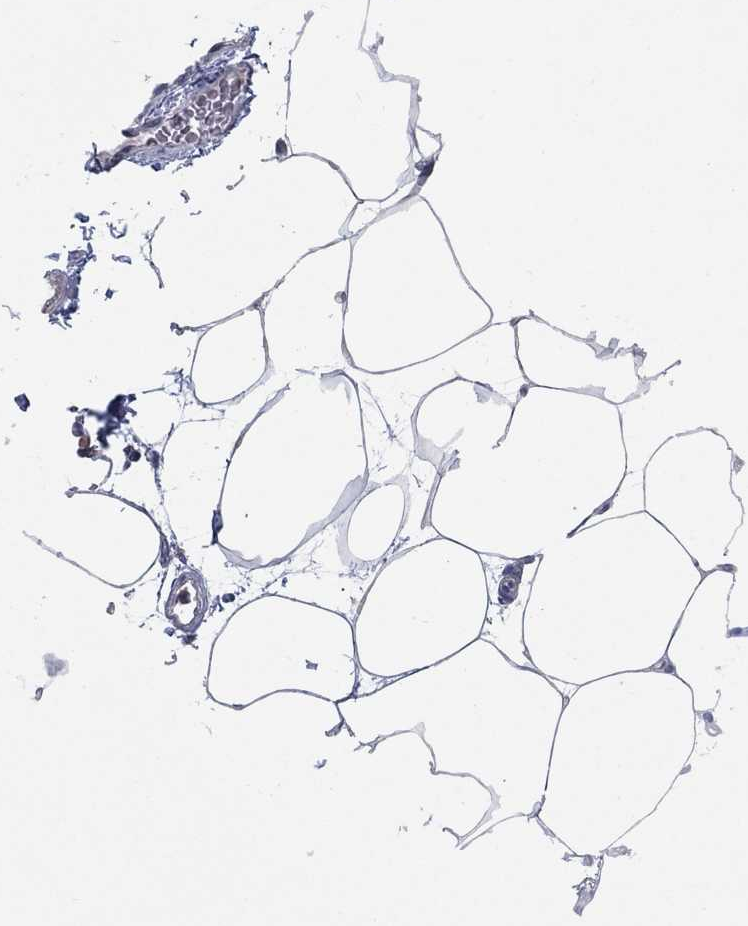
{"staining": {"intensity": "negative", "quantity": "none", "location": "none"}, "tissue": "breast", "cell_type": "Adipocytes", "image_type": "normal", "snomed": [{"axis": "morphology", "description": "Normal tissue, NOS"}, {"axis": "topography", "description": "Breast"}], "caption": "An IHC histopathology image of normal breast is shown. There is no staining in adipocytes of breast.", "gene": "MTSS2", "patient": {"sex": "female", "age": 32}}